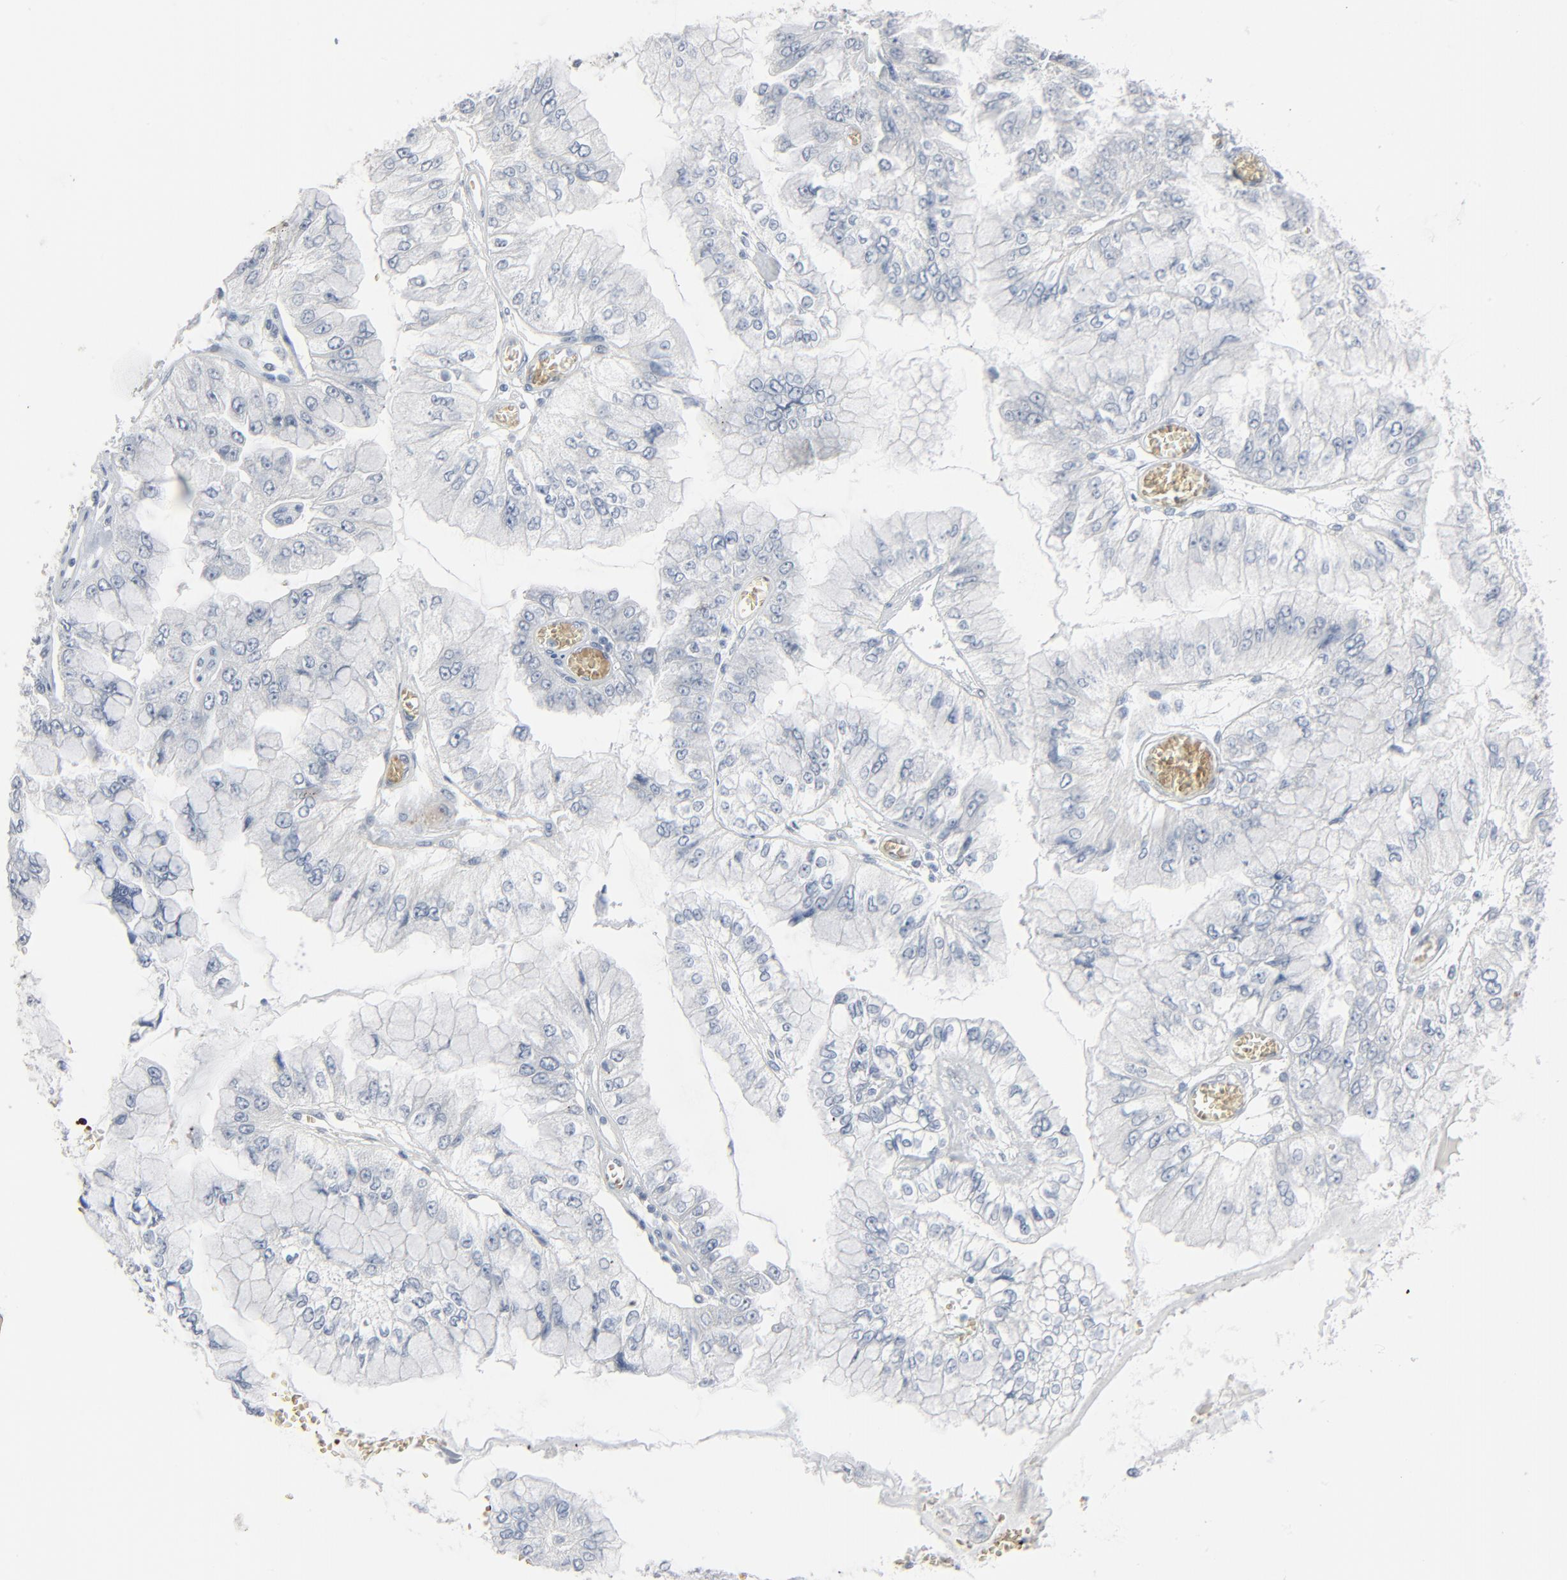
{"staining": {"intensity": "negative", "quantity": "none", "location": "none"}, "tissue": "liver cancer", "cell_type": "Tumor cells", "image_type": "cancer", "snomed": [{"axis": "morphology", "description": "Cholangiocarcinoma"}, {"axis": "topography", "description": "Liver"}], "caption": "Liver cancer stained for a protein using immunohistochemistry shows no positivity tumor cells.", "gene": "SAGE1", "patient": {"sex": "female", "age": 79}}